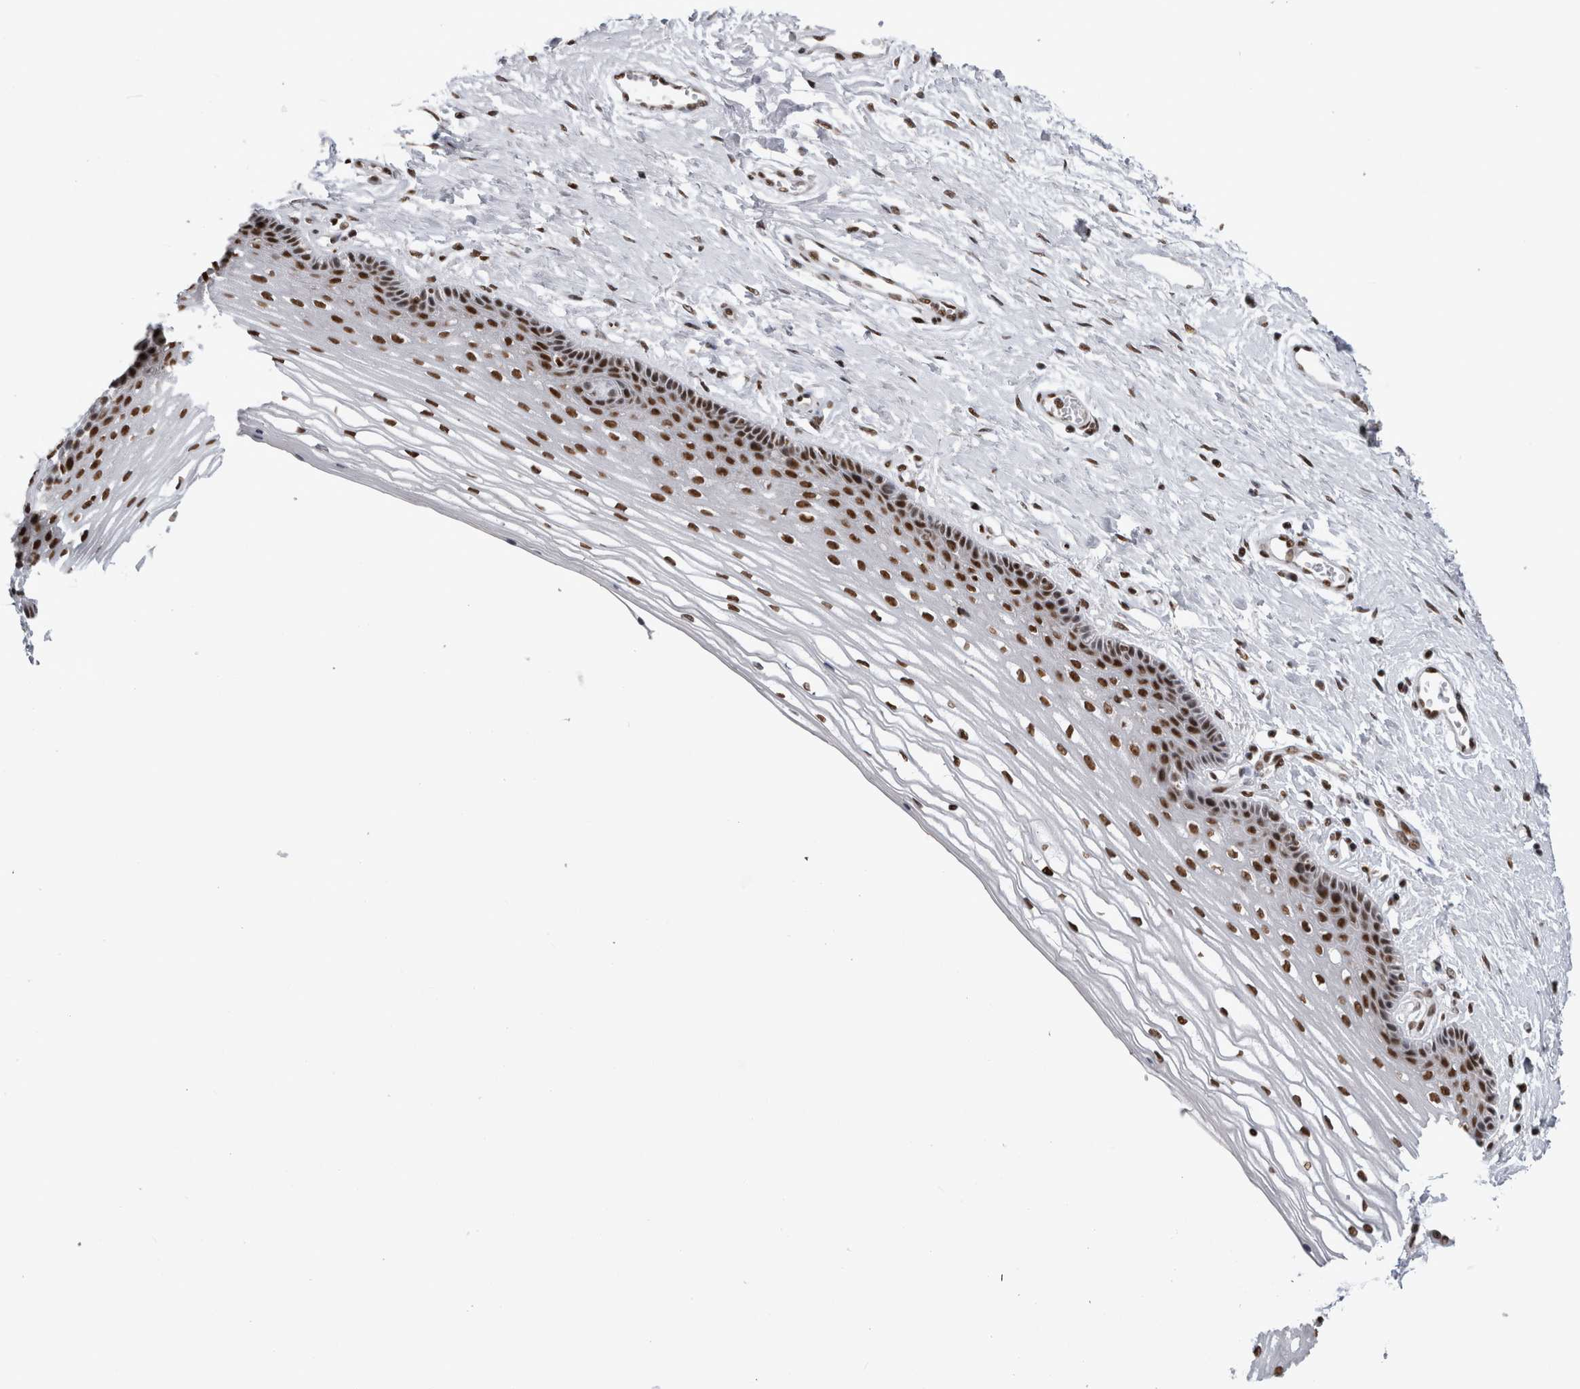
{"staining": {"intensity": "strong", "quantity": ">75%", "location": "nuclear"}, "tissue": "vagina", "cell_type": "Squamous epithelial cells", "image_type": "normal", "snomed": [{"axis": "morphology", "description": "Normal tissue, NOS"}, {"axis": "topography", "description": "Vagina"}], "caption": "Human vagina stained with a protein marker reveals strong staining in squamous epithelial cells.", "gene": "ZSCAN2", "patient": {"sex": "female", "age": 46}}